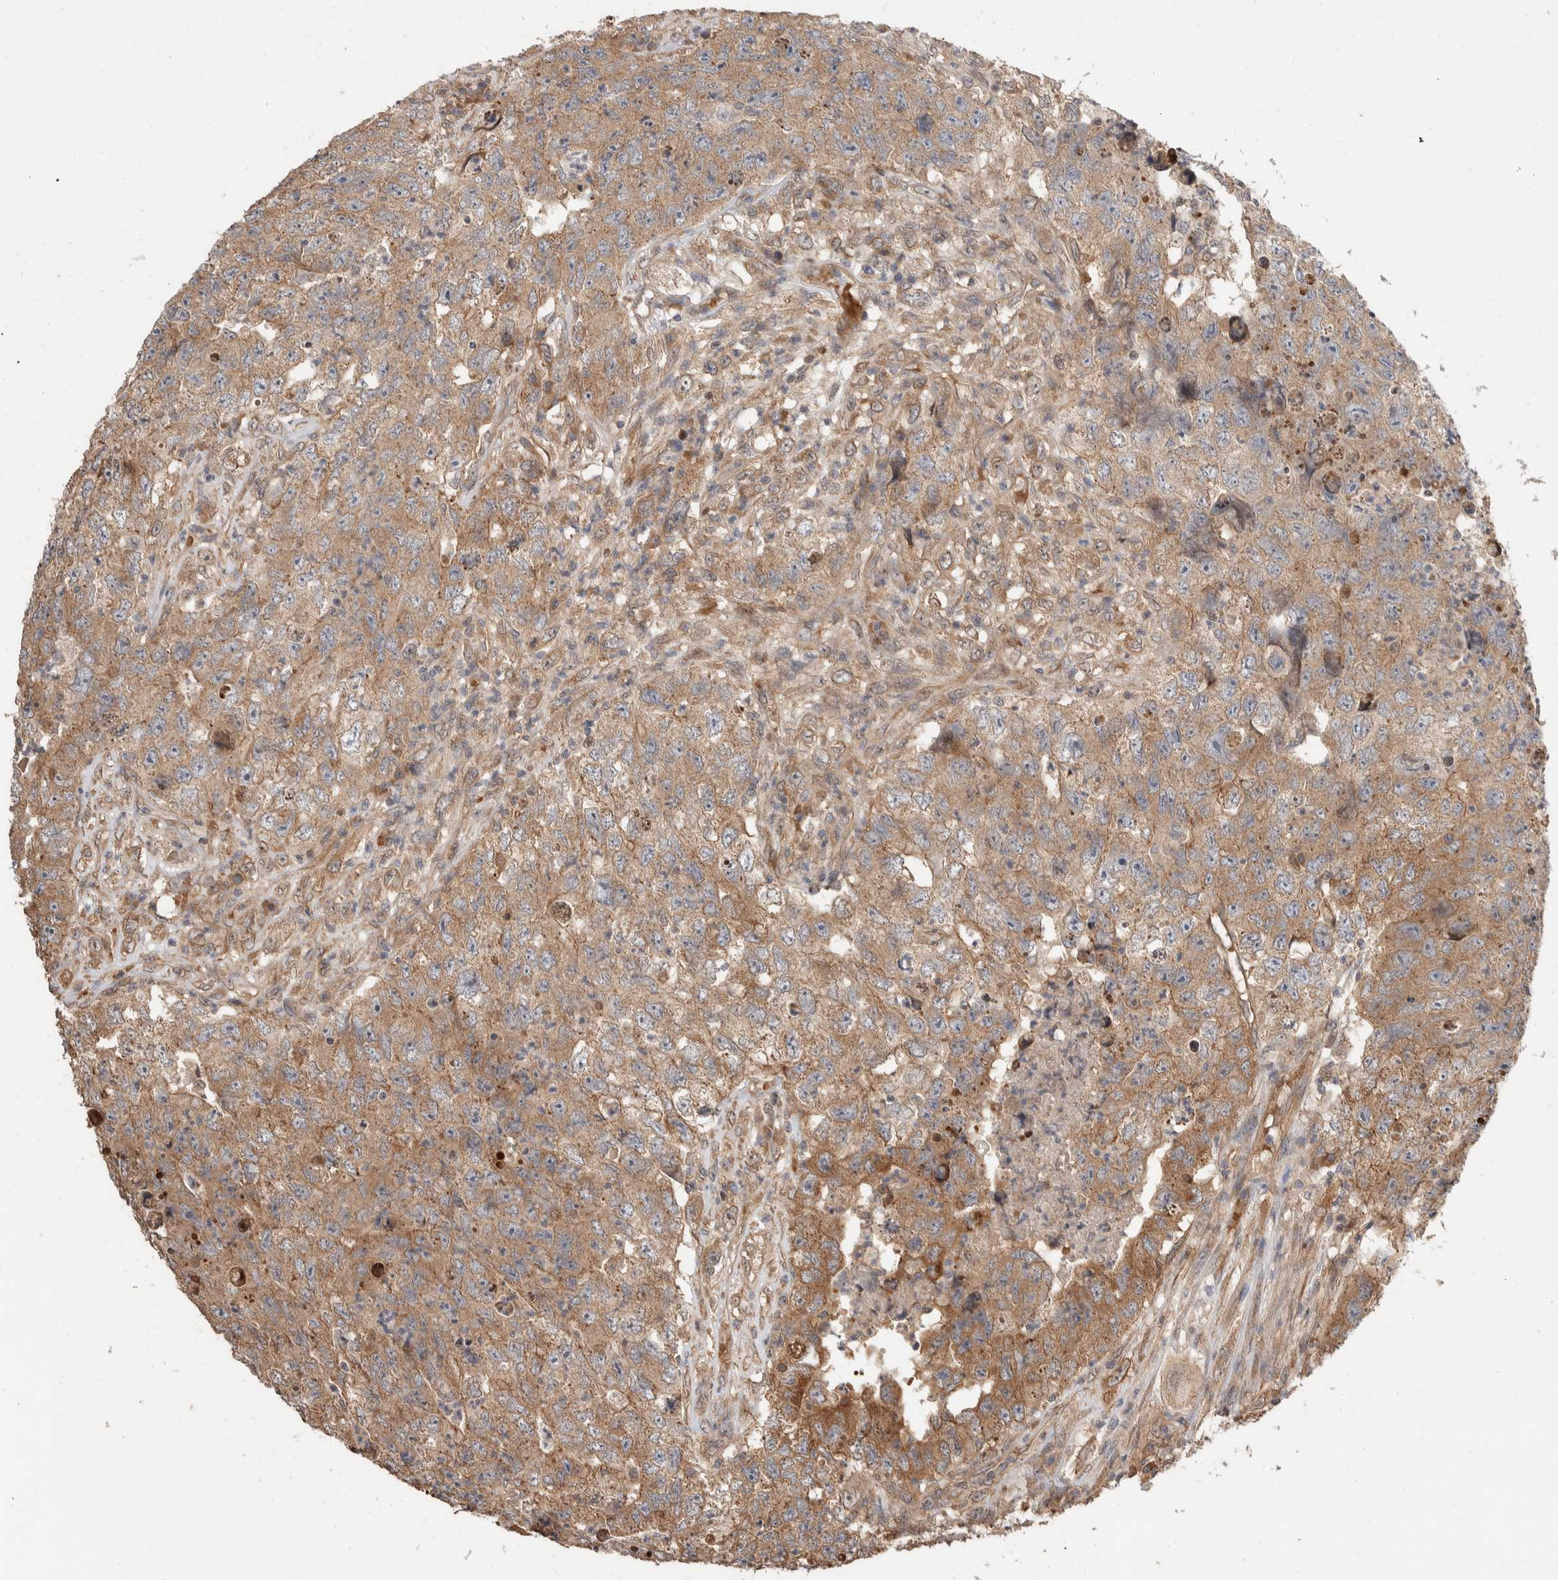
{"staining": {"intensity": "moderate", "quantity": ">75%", "location": "cytoplasmic/membranous"}, "tissue": "testis cancer", "cell_type": "Tumor cells", "image_type": "cancer", "snomed": [{"axis": "morphology", "description": "Carcinoma, Embryonal, NOS"}, {"axis": "topography", "description": "Testis"}], "caption": "Immunohistochemistry (IHC) photomicrograph of neoplastic tissue: testis cancer stained using immunohistochemistry demonstrates medium levels of moderate protein expression localized specifically in the cytoplasmic/membranous of tumor cells, appearing as a cytoplasmic/membranous brown color.", "gene": "ERC1", "patient": {"sex": "male", "age": 32}}